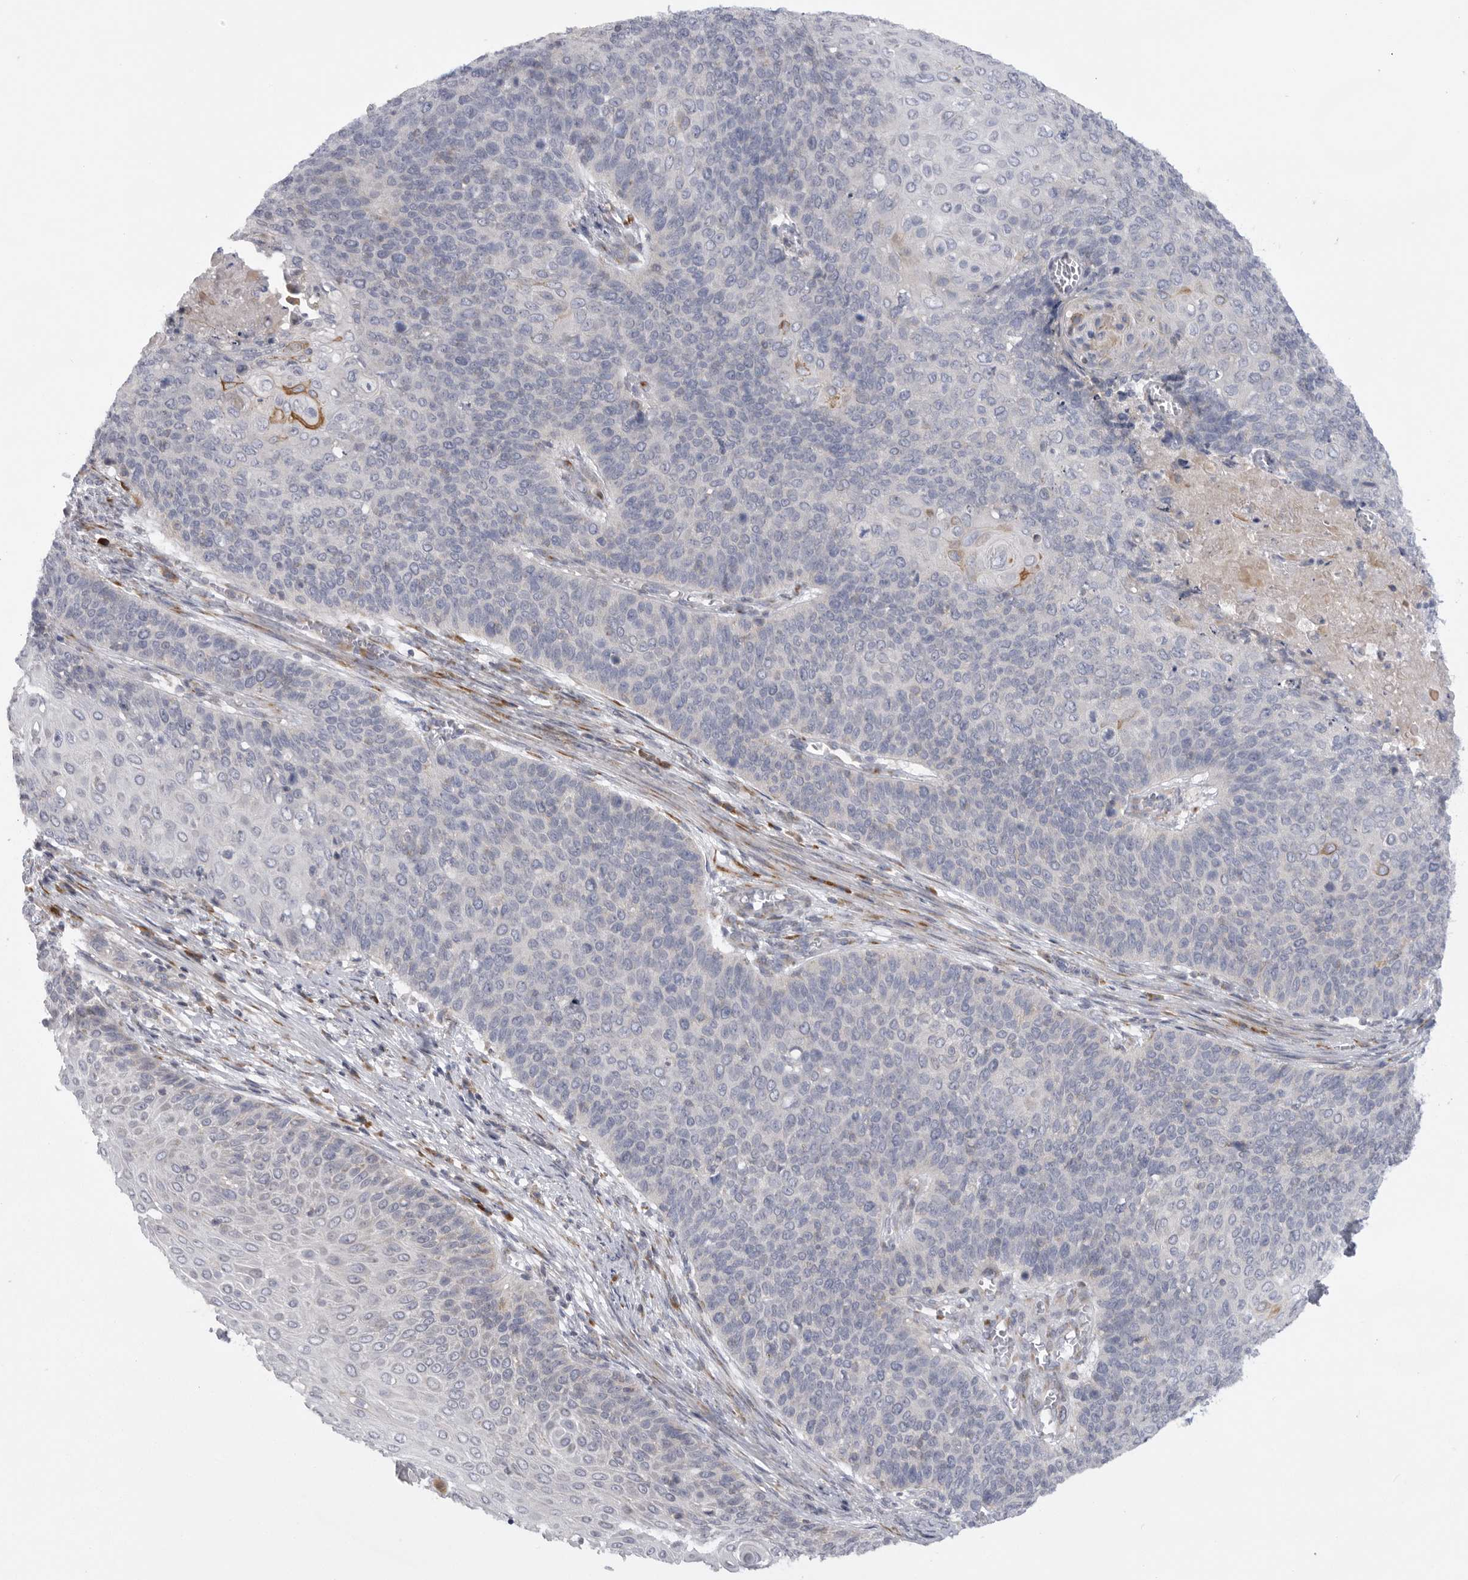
{"staining": {"intensity": "negative", "quantity": "none", "location": "none"}, "tissue": "cervical cancer", "cell_type": "Tumor cells", "image_type": "cancer", "snomed": [{"axis": "morphology", "description": "Squamous cell carcinoma, NOS"}, {"axis": "topography", "description": "Cervix"}], "caption": "This is an immunohistochemistry photomicrograph of human squamous cell carcinoma (cervical). There is no positivity in tumor cells.", "gene": "USP24", "patient": {"sex": "female", "age": 39}}